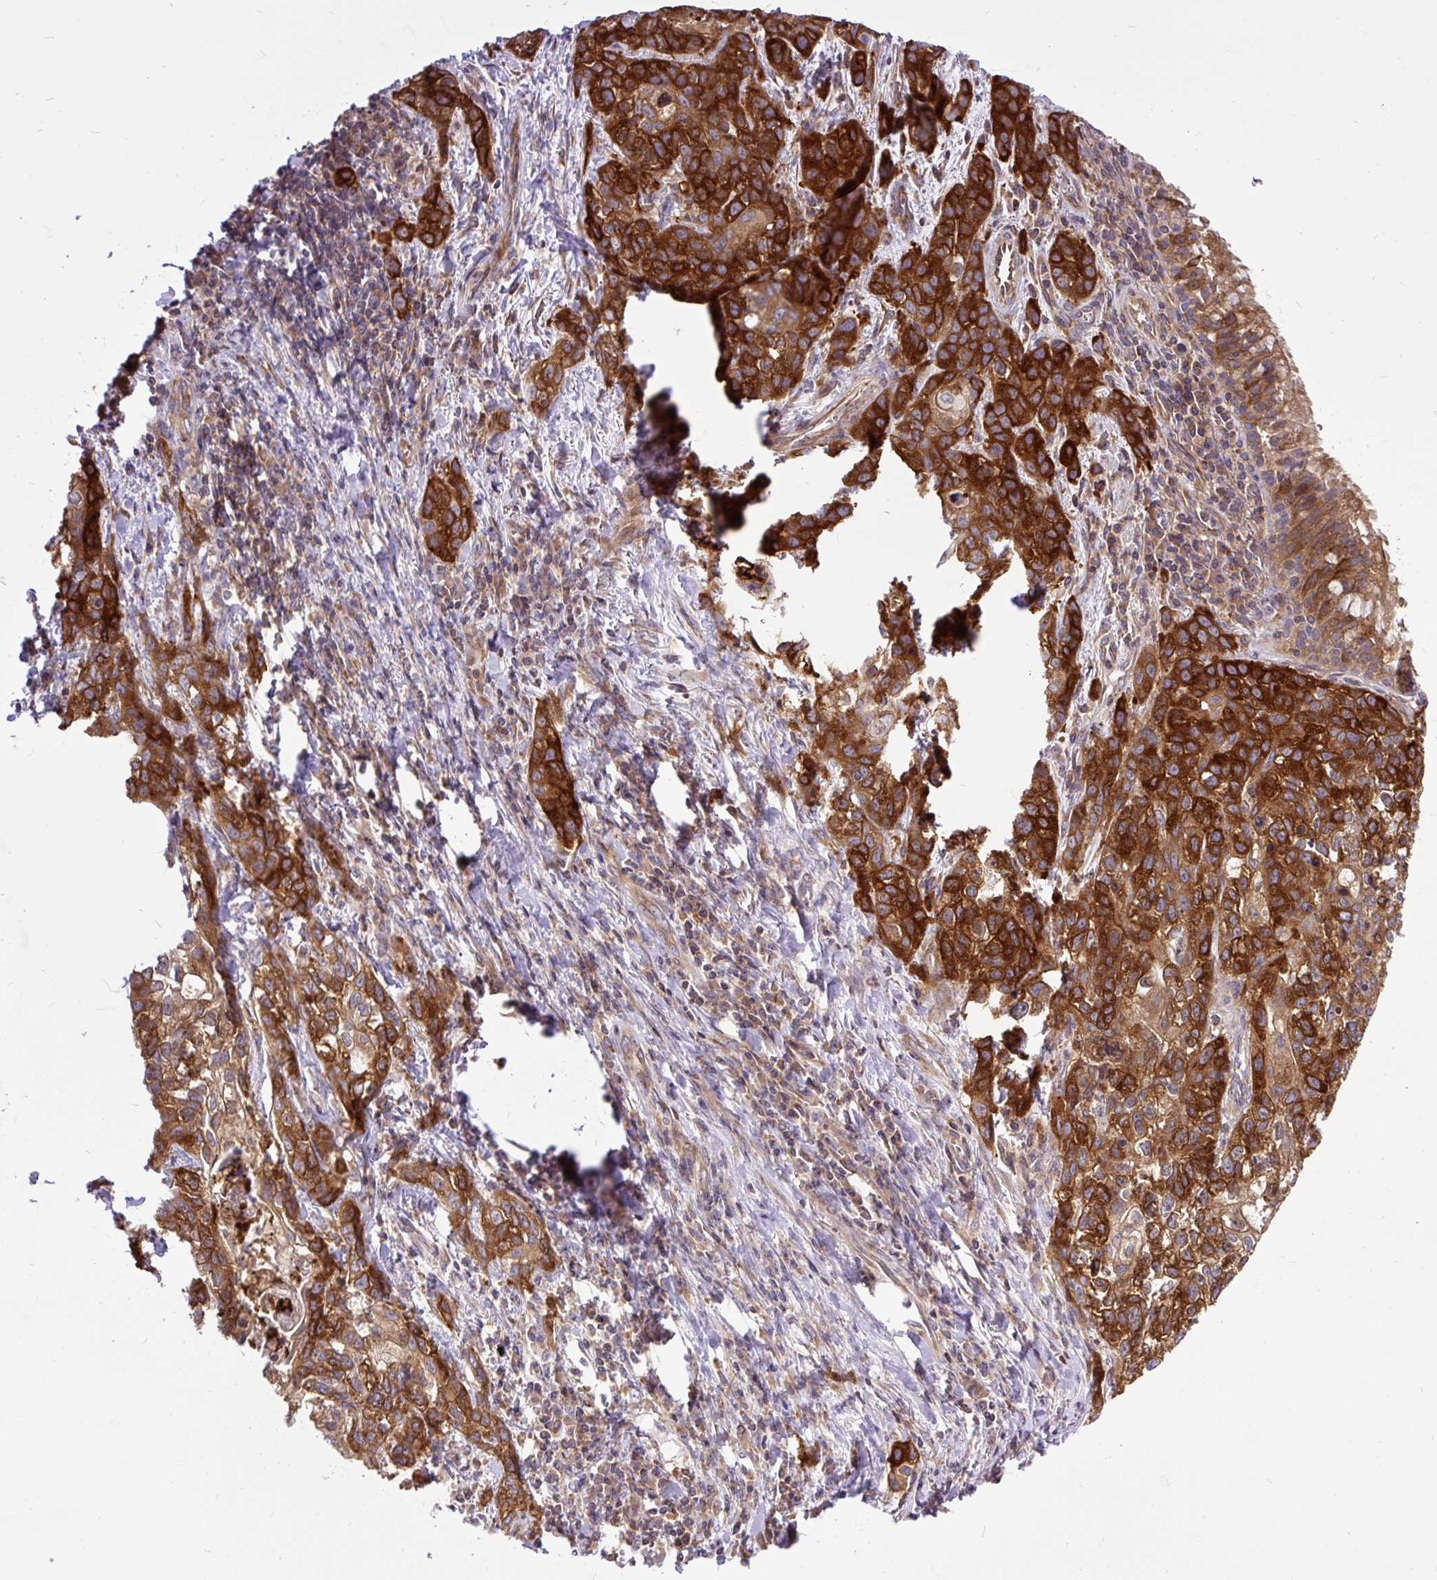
{"staining": {"intensity": "strong", "quantity": ">75%", "location": "cytoplasmic/membranous"}, "tissue": "lung cancer", "cell_type": "Tumor cells", "image_type": "cancer", "snomed": [{"axis": "morphology", "description": "Squamous cell carcinoma, NOS"}, {"axis": "topography", "description": "Lung"}], "caption": "Strong cytoplasmic/membranous staining is present in approximately >75% of tumor cells in lung cancer.", "gene": "TRIM17", "patient": {"sex": "male", "age": 74}}